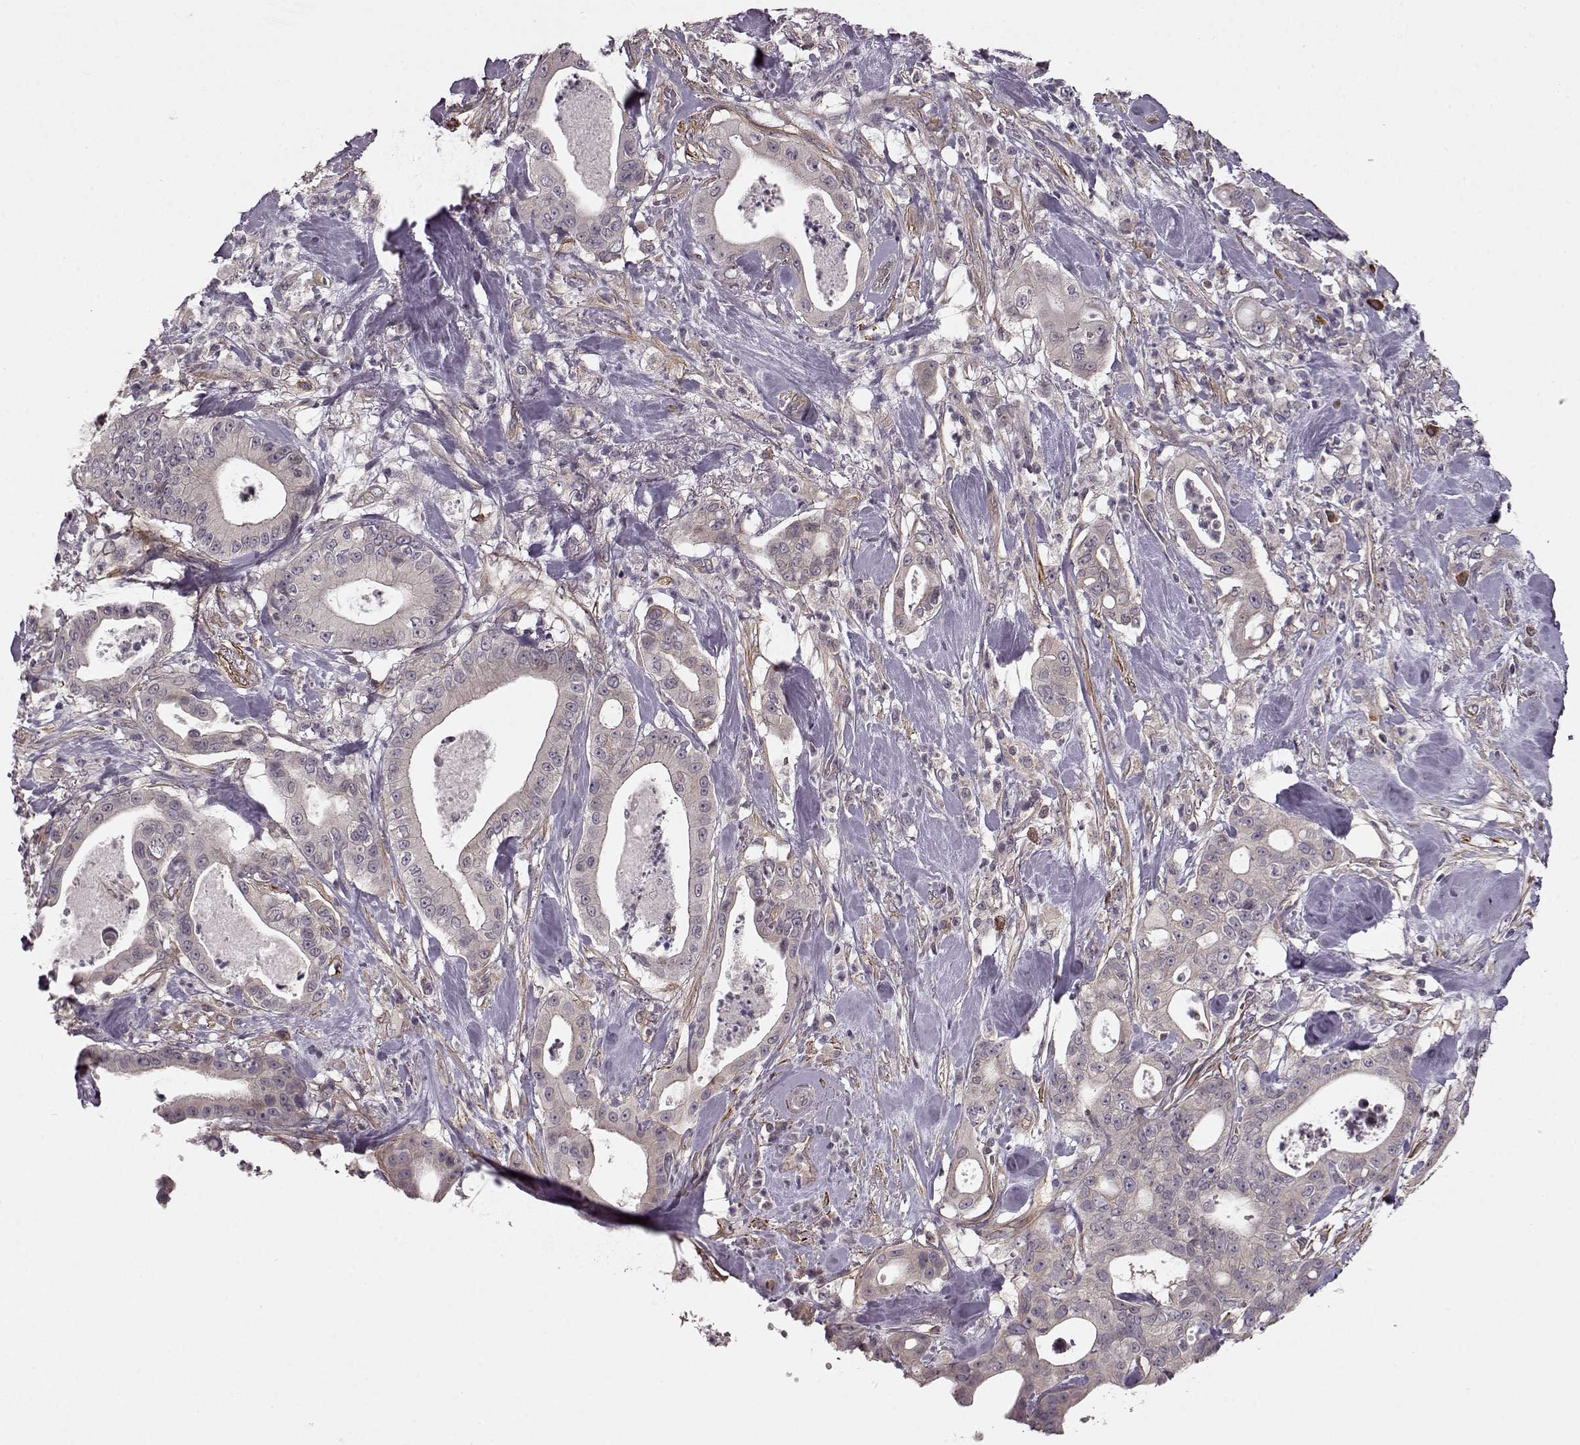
{"staining": {"intensity": "negative", "quantity": "none", "location": "none"}, "tissue": "pancreatic cancer", "cell_type": "Tumor cells", "image_type": "cancer", "snomed": [{"axis": "morphology", "description": "Adenocarcinoma, NOS"}, {"axis": "topography", "description": "Pancreas"}], "caption": "An immunohistochemistry (IHC) image of pancreatic cancer (adenocarcinoma) is shown. There is no staining in tumor cells of pancreatic cancer (adenocarcinoma). (DAB immunohistochemistry, high magnification).", "gene": "SLAIN2", "patient": {"sex": "male", "age": 71}}